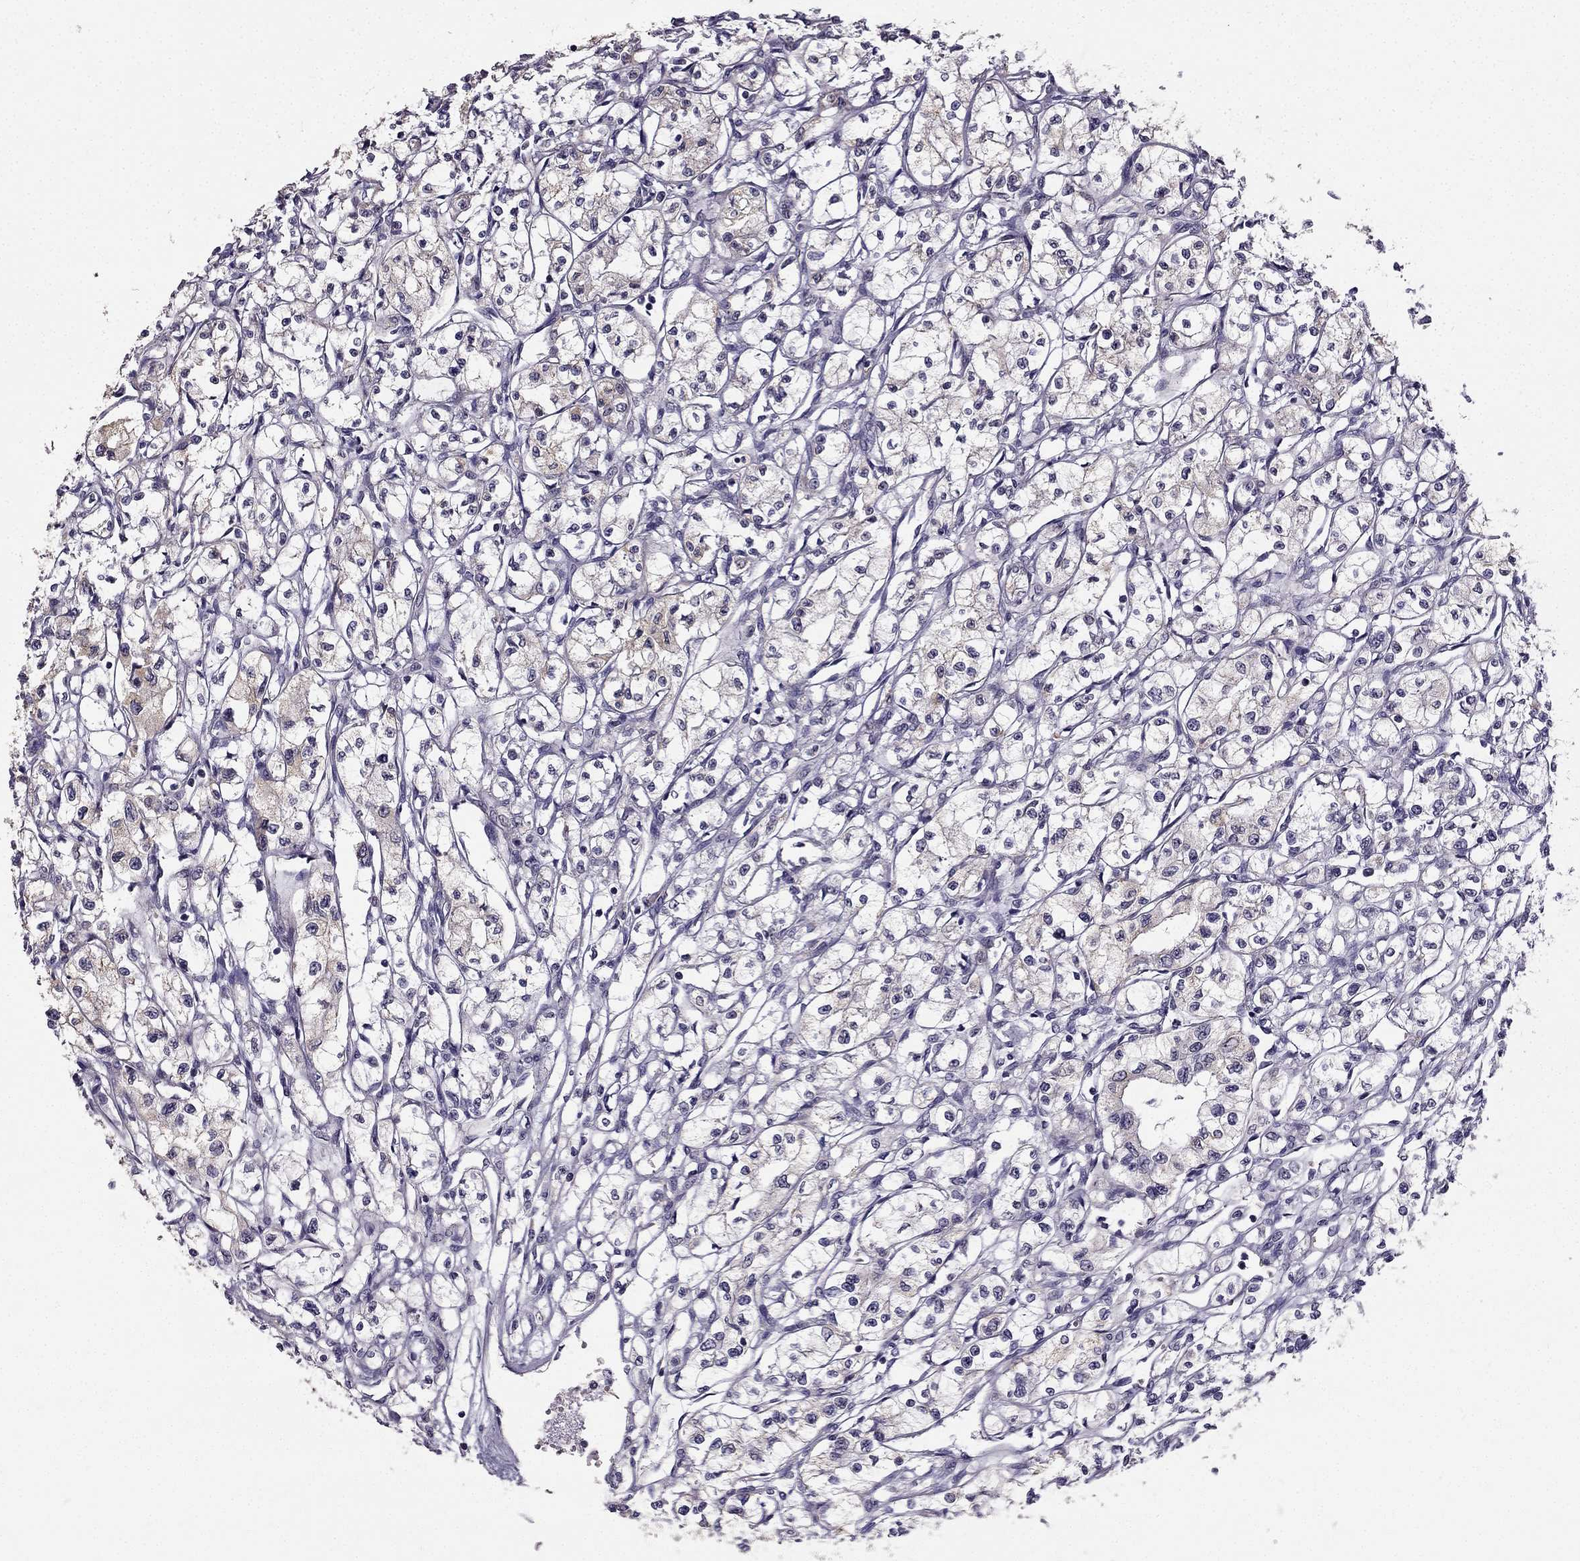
{"staining": {"intensity": "weak", "quantity": "<25%", "location": "cytoplasmic/membranous"}, "tissue": "renal cancer", "cell_type": "Tumor cells", "image_type": "cancer", "snomed": [{"axis": "morphology", "description": "Adenocarcinoma, NOS"}, {"axis": "topography", "description": "Kidney"}], "caption": "High power microscopy image of an immunohistochemistry (IHC) histopathology image of renal cancer, revealing no significant positivity in tumor cells.", "gene": "TSPYL5", "patient": {"sex": "male", "age": 56}}